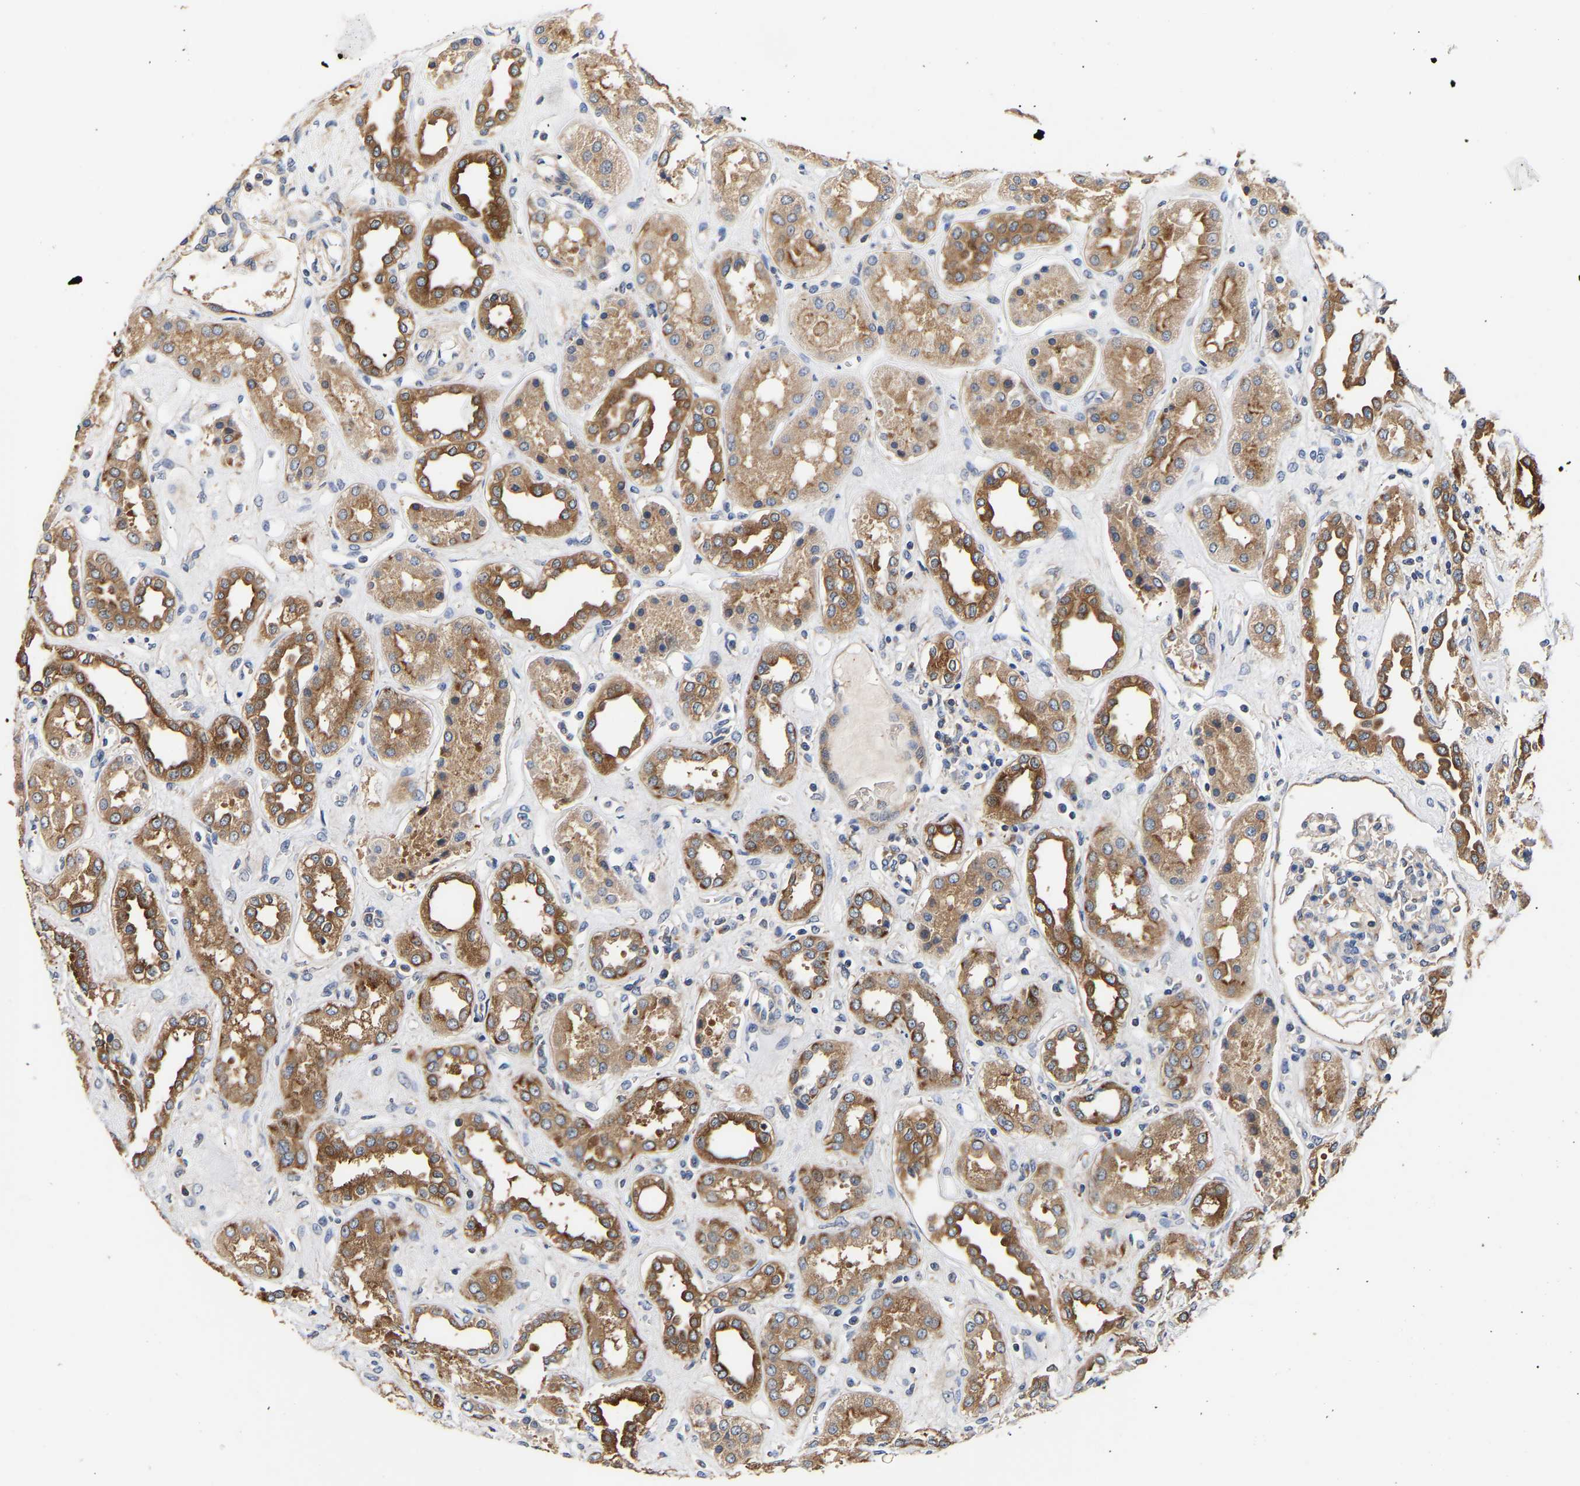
{"staining": {"intensity": "weak", "quantity": "25%-75%", "location": "cytoplasmic/membranous"}, "tissue": "kidney", "cell_type": "Cells in glomeruli", "image_type": "normal", "snomed": [{"axis": "morphology", "description": "Normal tissue, NOS"}, {"axis": "topography", "description": "Kidney"}], "caption": "A low amount of weak cytoplasmic/membranous staining is present in about 25%-75% of cells in glomeruli in unremarkable kidney.", "gene": "LRBA", "patient": {"sex": "male", "age": 59}}